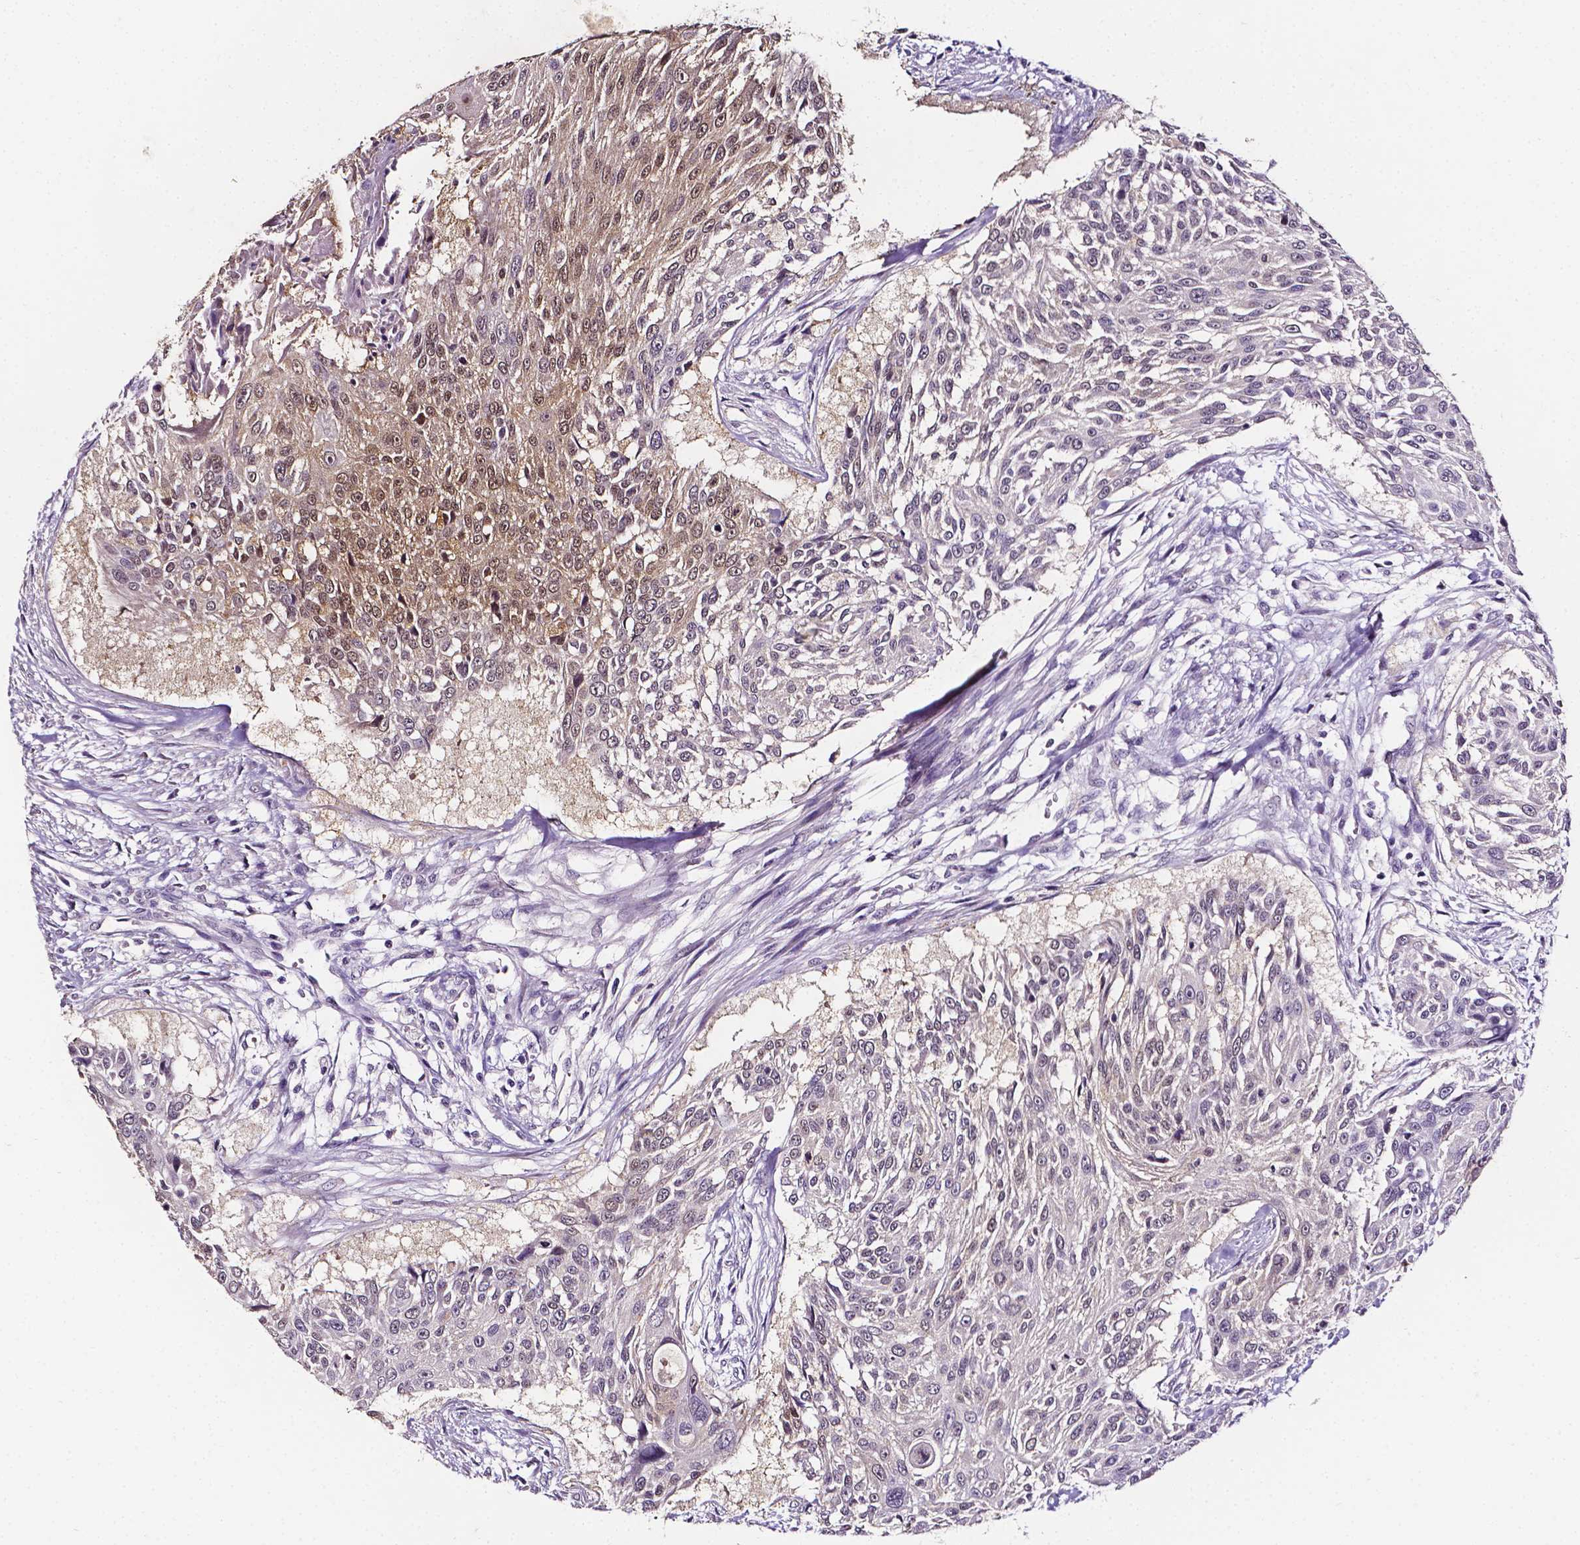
{"staining": {"intensity": "weak", "quantity": "25%-75%", "location": "cytoplasmic/membranous,nuclear"}, "tissue": "urothelial cancer", "cell_type": "Tumor cells", "image_type": "cancer", "snomed": [{"axis": "morphology", "description": "Urothelial carcinoma, NOS"}, {"axis": "topography", "description": "Urinary bladder"}], "caption": "Immunohistochemistry micrograph of neoplastic tissue: transitional cell carcinoma stained using immunohistochemistry demonstrates low levels of weak protein expression localized specifically in the cytoplasmic/membranous and nuclear of tumor cells, appearing as a cytoplasmic/membranous and nuclear brown color.", "gene": "PSAT1", "patient": {"sex": "male", "age": 55}}